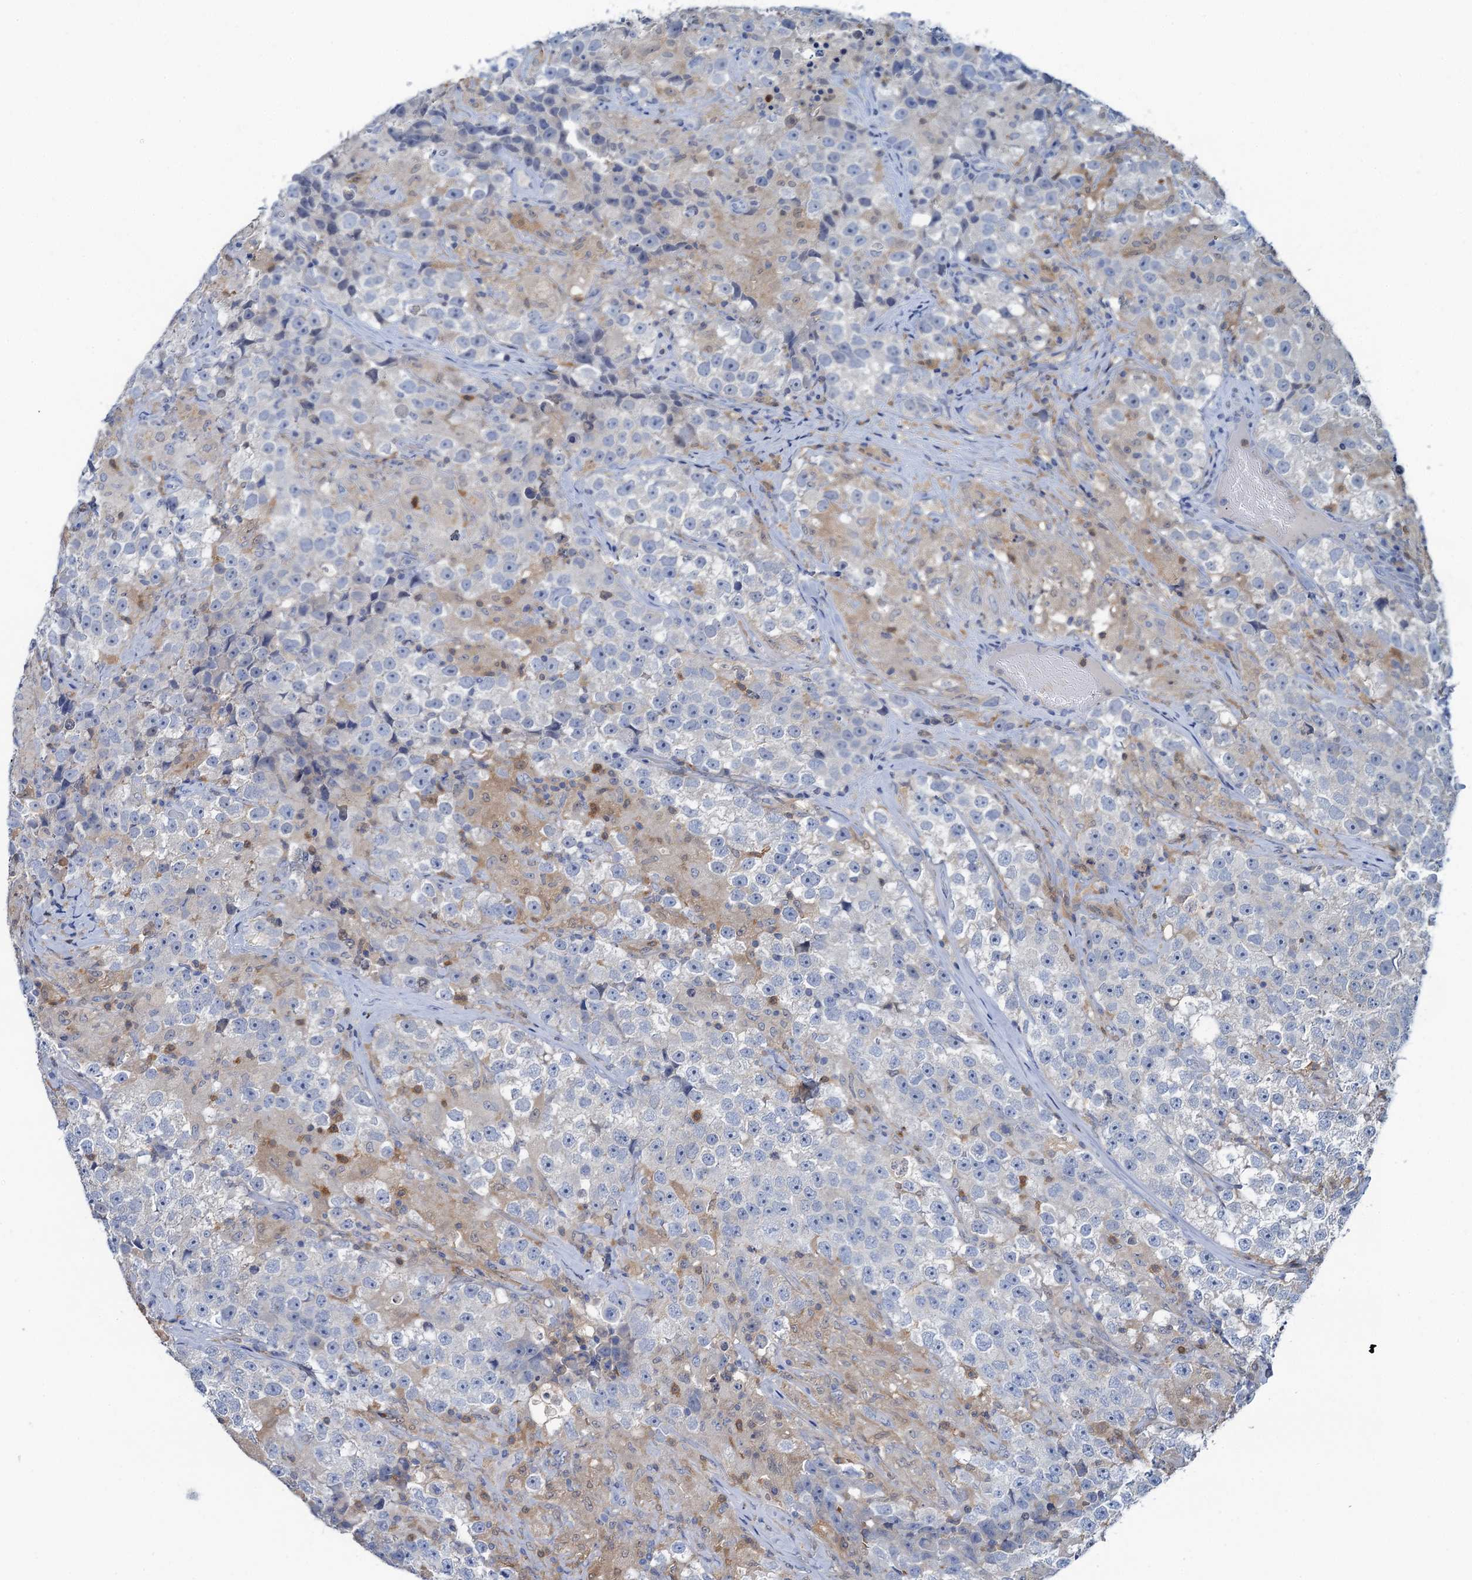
{"staining": {"intensity": "negative", "quantity": "none", "location": "none"}, "tissue": "testis cancer", "cell_type": "Tumor cells", "image_type": "cancer", "snomed": [{"axis": "morphology", "description": "Seminoma, NOS"}, {"axis": "topography", "description": "Testis"}], "caption": "Immunohistochemical staining of testis seminoma demonstrates no significant positivity in tumor cells.", "gene": "FAH", "patient": {"sex": "male", "age": 46}}